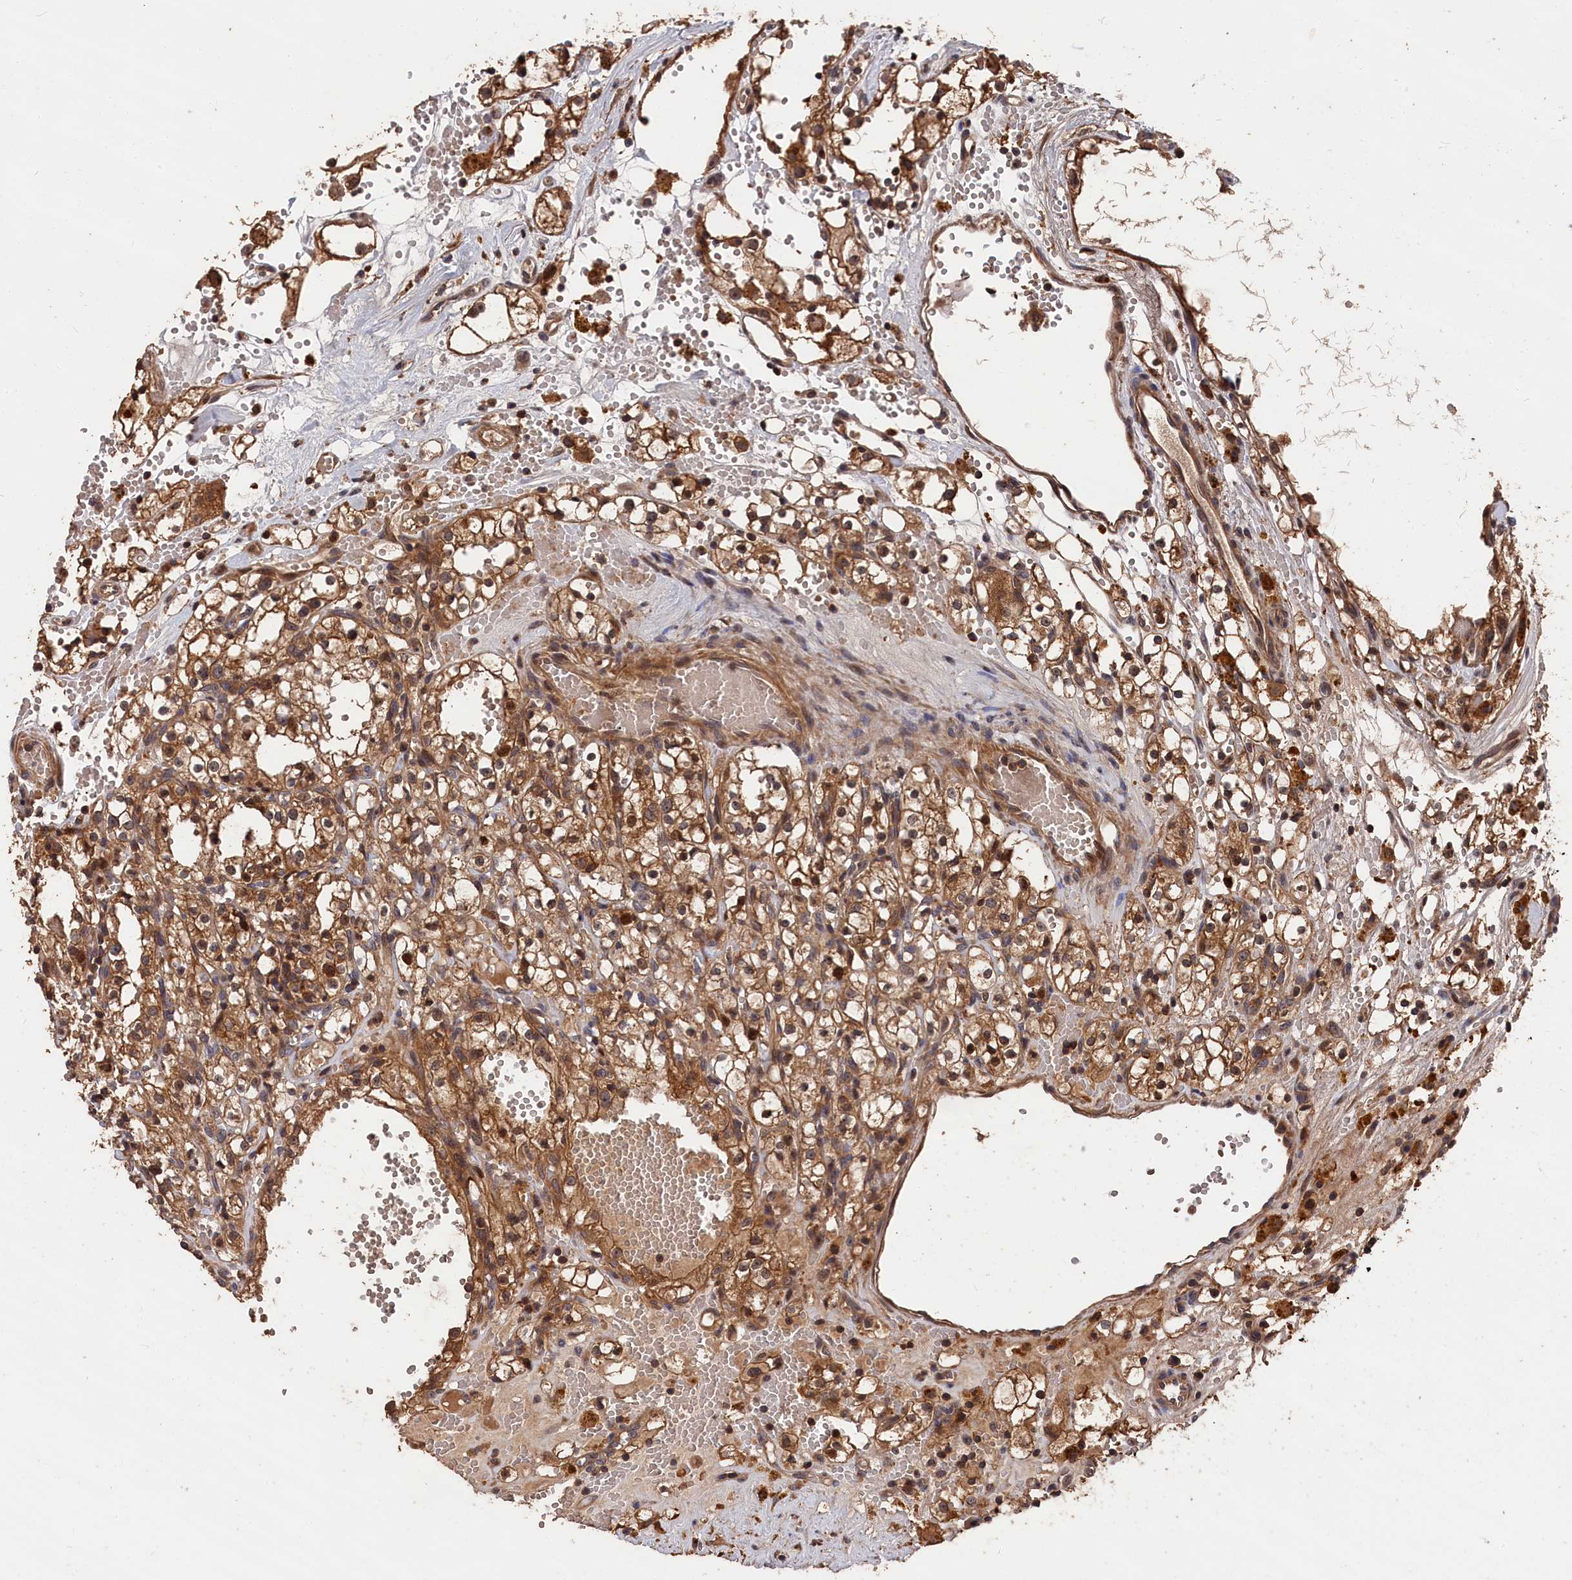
{"staining": {"intensity": "moderate", "quantity": ">75%", "location": "cytoplasmic/membranous"}, "tissue": "renal cancer", "cell_type": "Tumor cells", "image_type": "cancer", "snomed": [{"axis": "morphology", "description": "Adenocarcinoma, NOS"}, {"axis": "topography", "description": "Kidney"}], "caption": "Tumor cells display medium levels of moderate cytoplasmic/membranous positivity in approximately >75% of cells in human renal adenocarcinoma.", "gene": "RMI2", "patient": {"sex": "male", "age": 56}}